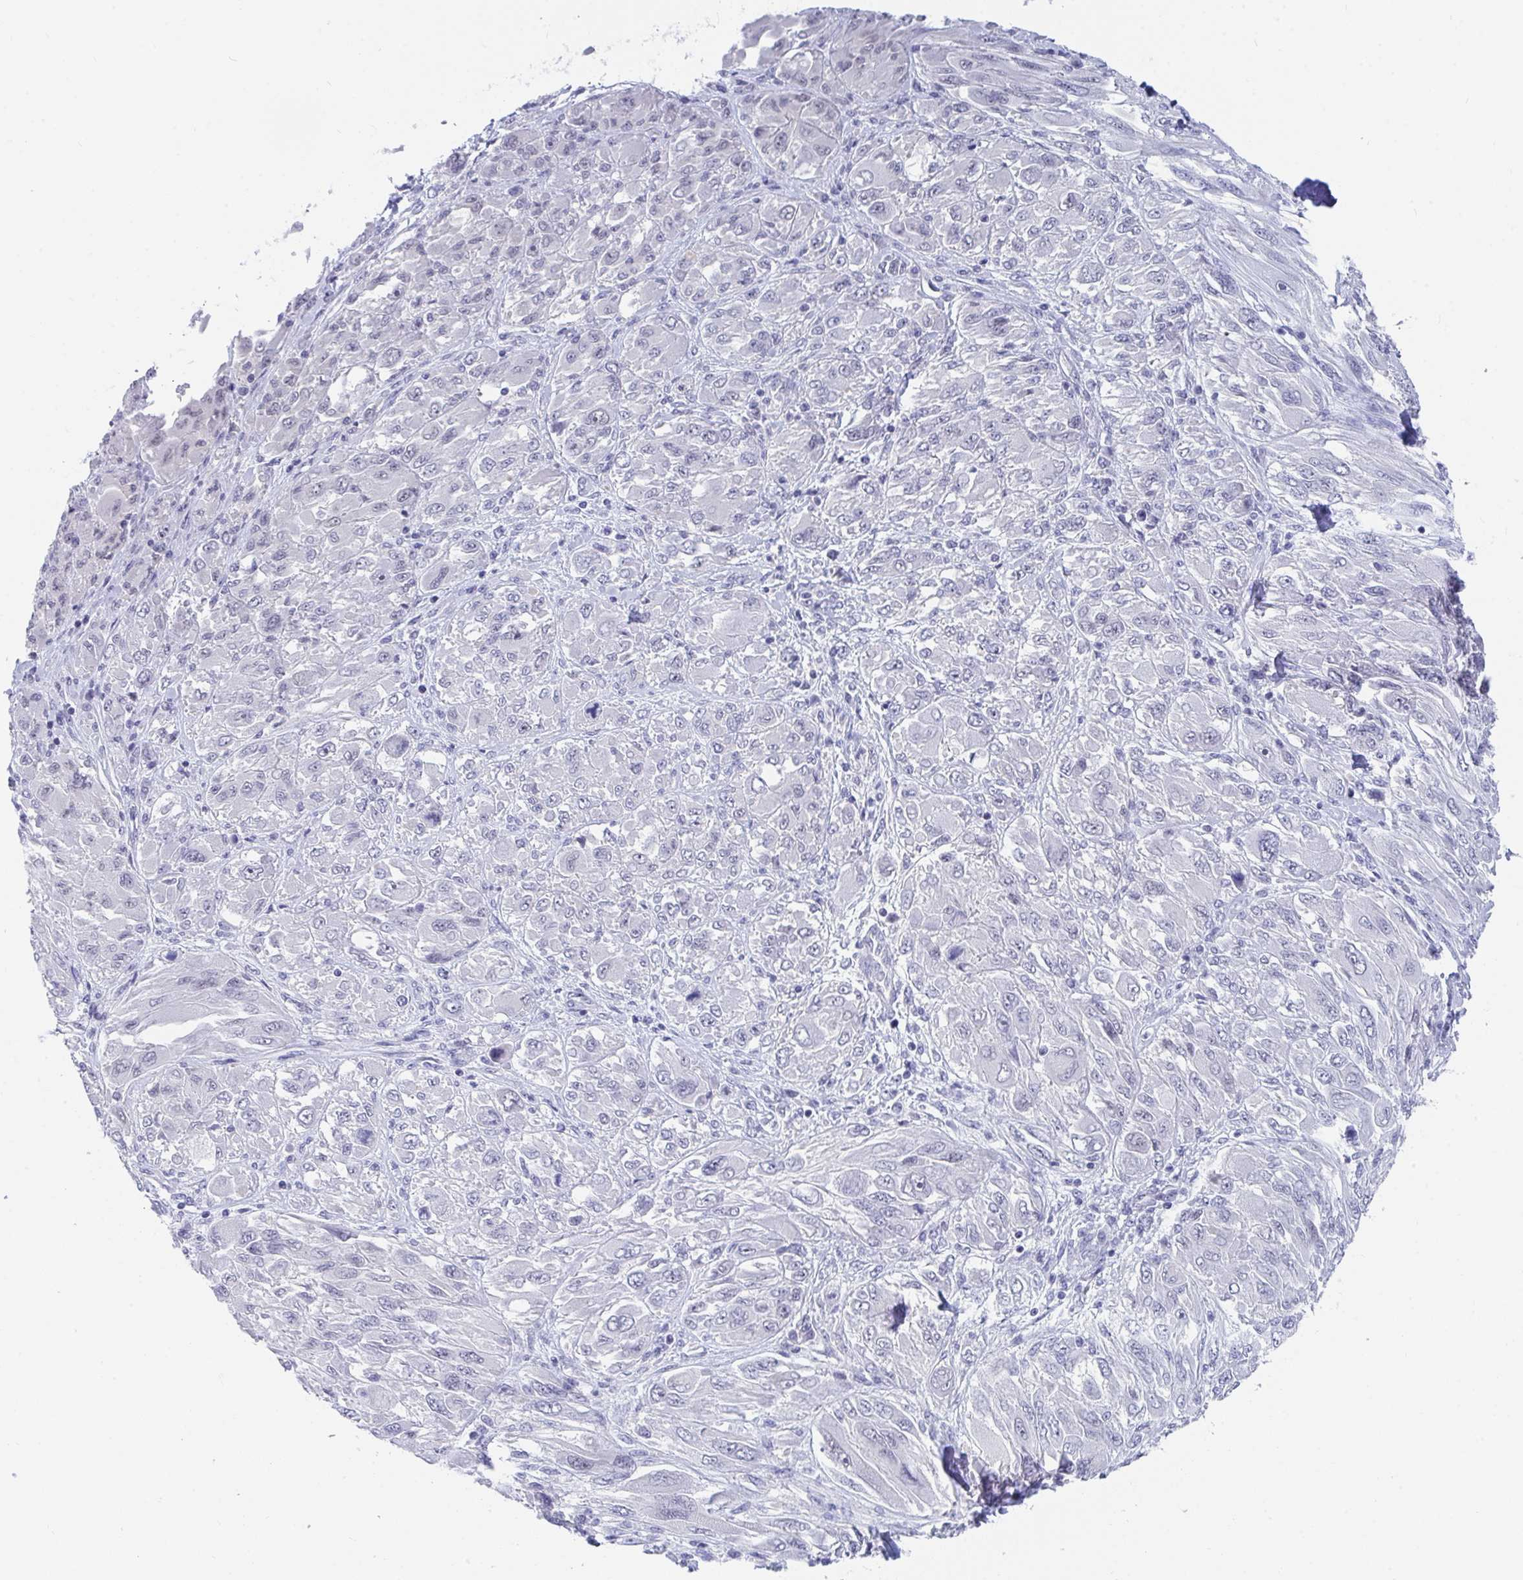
{"staining": {"intensity": "negative", "quantity": "none", "location": "none"}, "tissue": "melanoma", "cell_type": "Tumor cells", "image_type": "cancer", "snomed": [{"axis": "morphology", "description": "Malignant melanoma, NOS"}, {"axis": "topography", "description": "Skin"}], "caption": "Tumor cells are negative for protein expression in human melanoma.", "gene": "DAOA", "patient": {"sex": "female", "age": 91}}